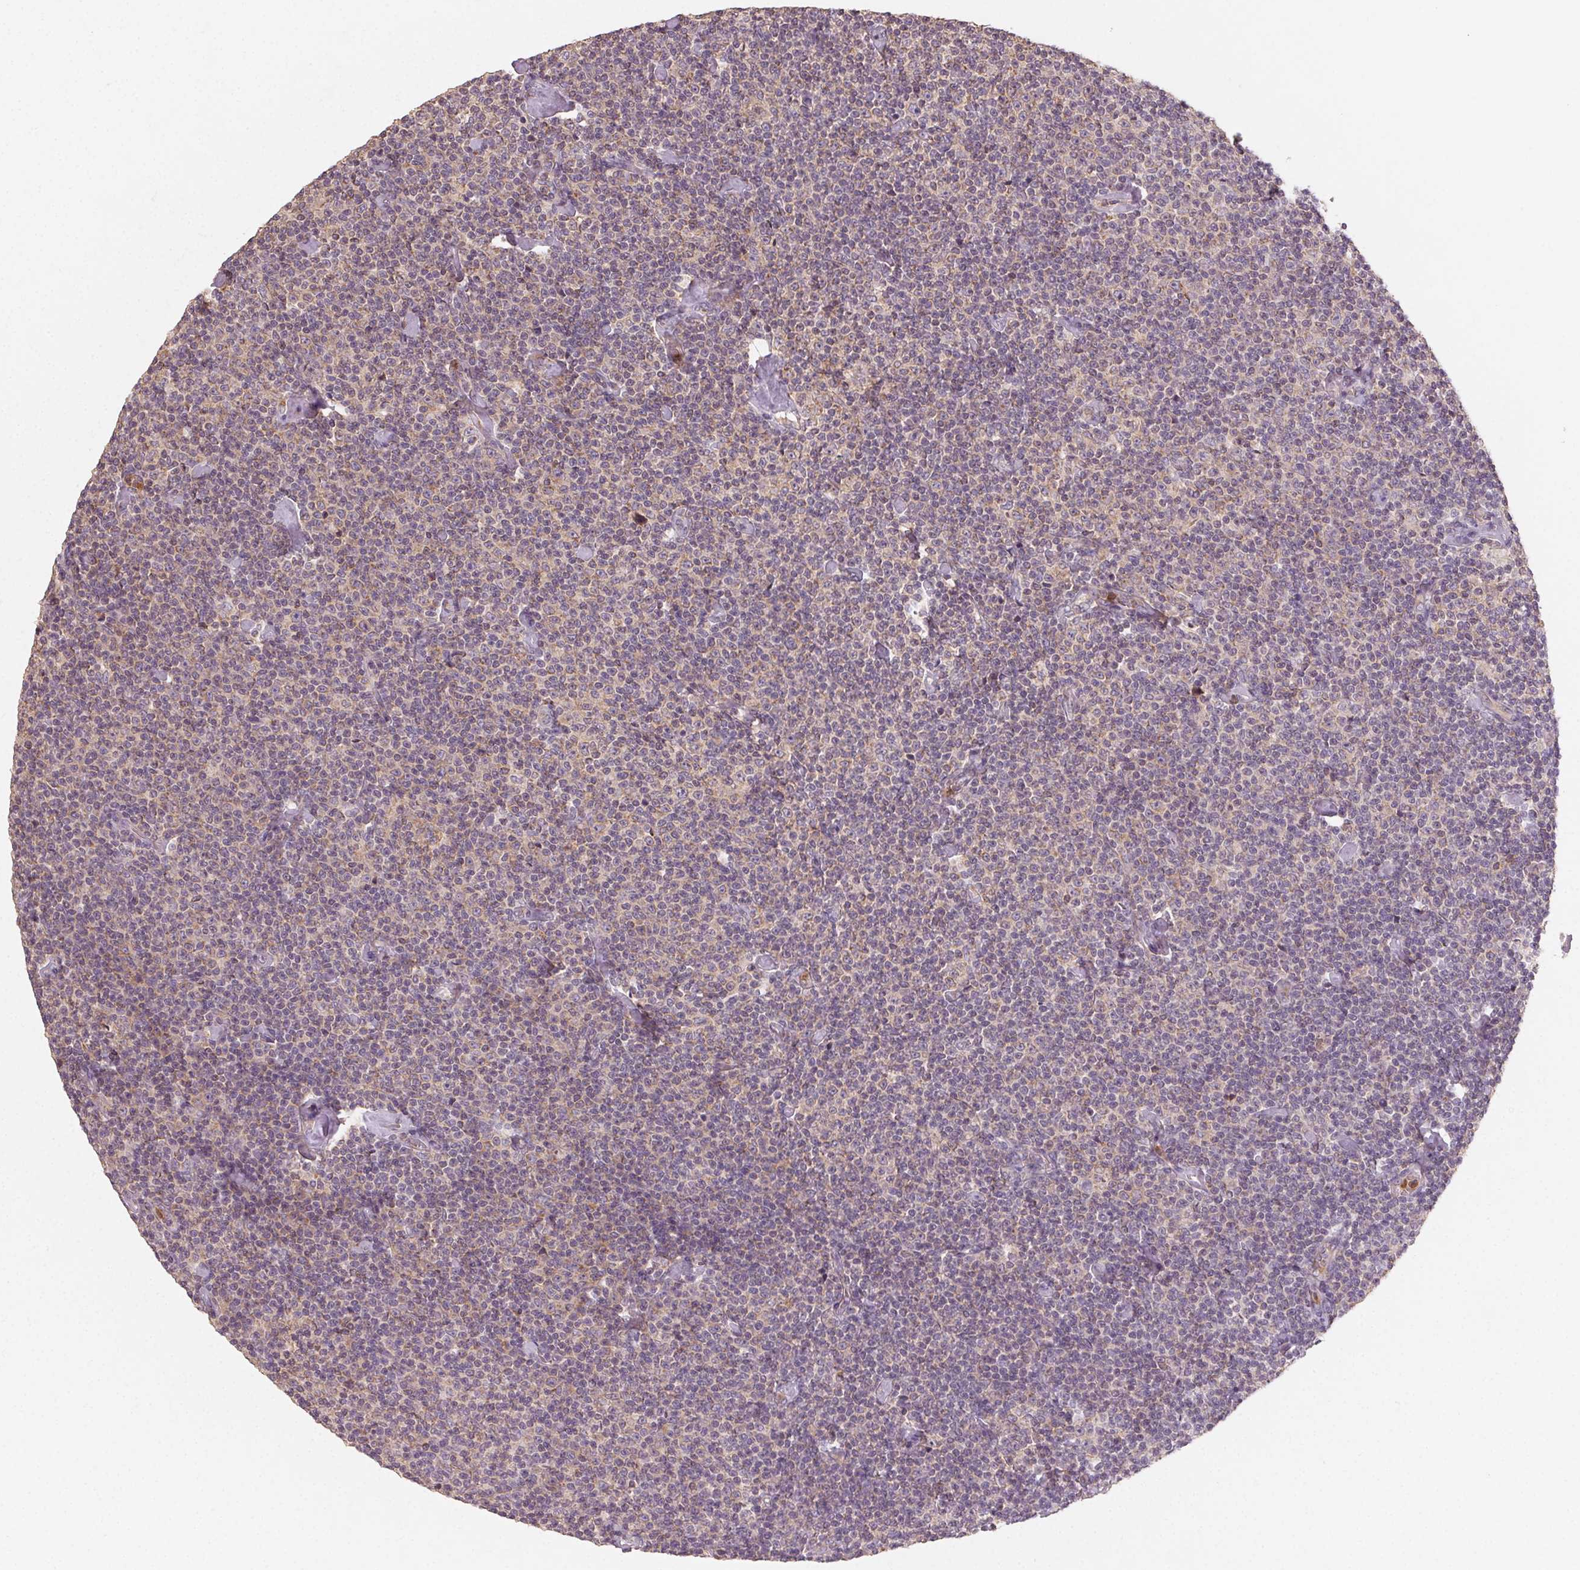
{"staining": {"intensity": "weak", "quantity": ">75%", "location": "cytoplasmic/membranous"}, "tissue": "lymphoma", "cell_type": "Tumor cells", "image_type": "cancer", "snomed": [{"axis": "morphology", "description": "Malignant lymphoma, non-Hodgkin's type, Low grade"}, {"axis": "topography", "description": "Lymph node"}], "caption": "Low-grade malignant lymphoma, non-Hodgkin's type tissue shows weak cytoplasmic/membranous positivity in approximately >75% of tumor cells, visualized by immunohistochemistry.", "gene": "AP1S1", "patient": {"sex": "male", "age": 81}}